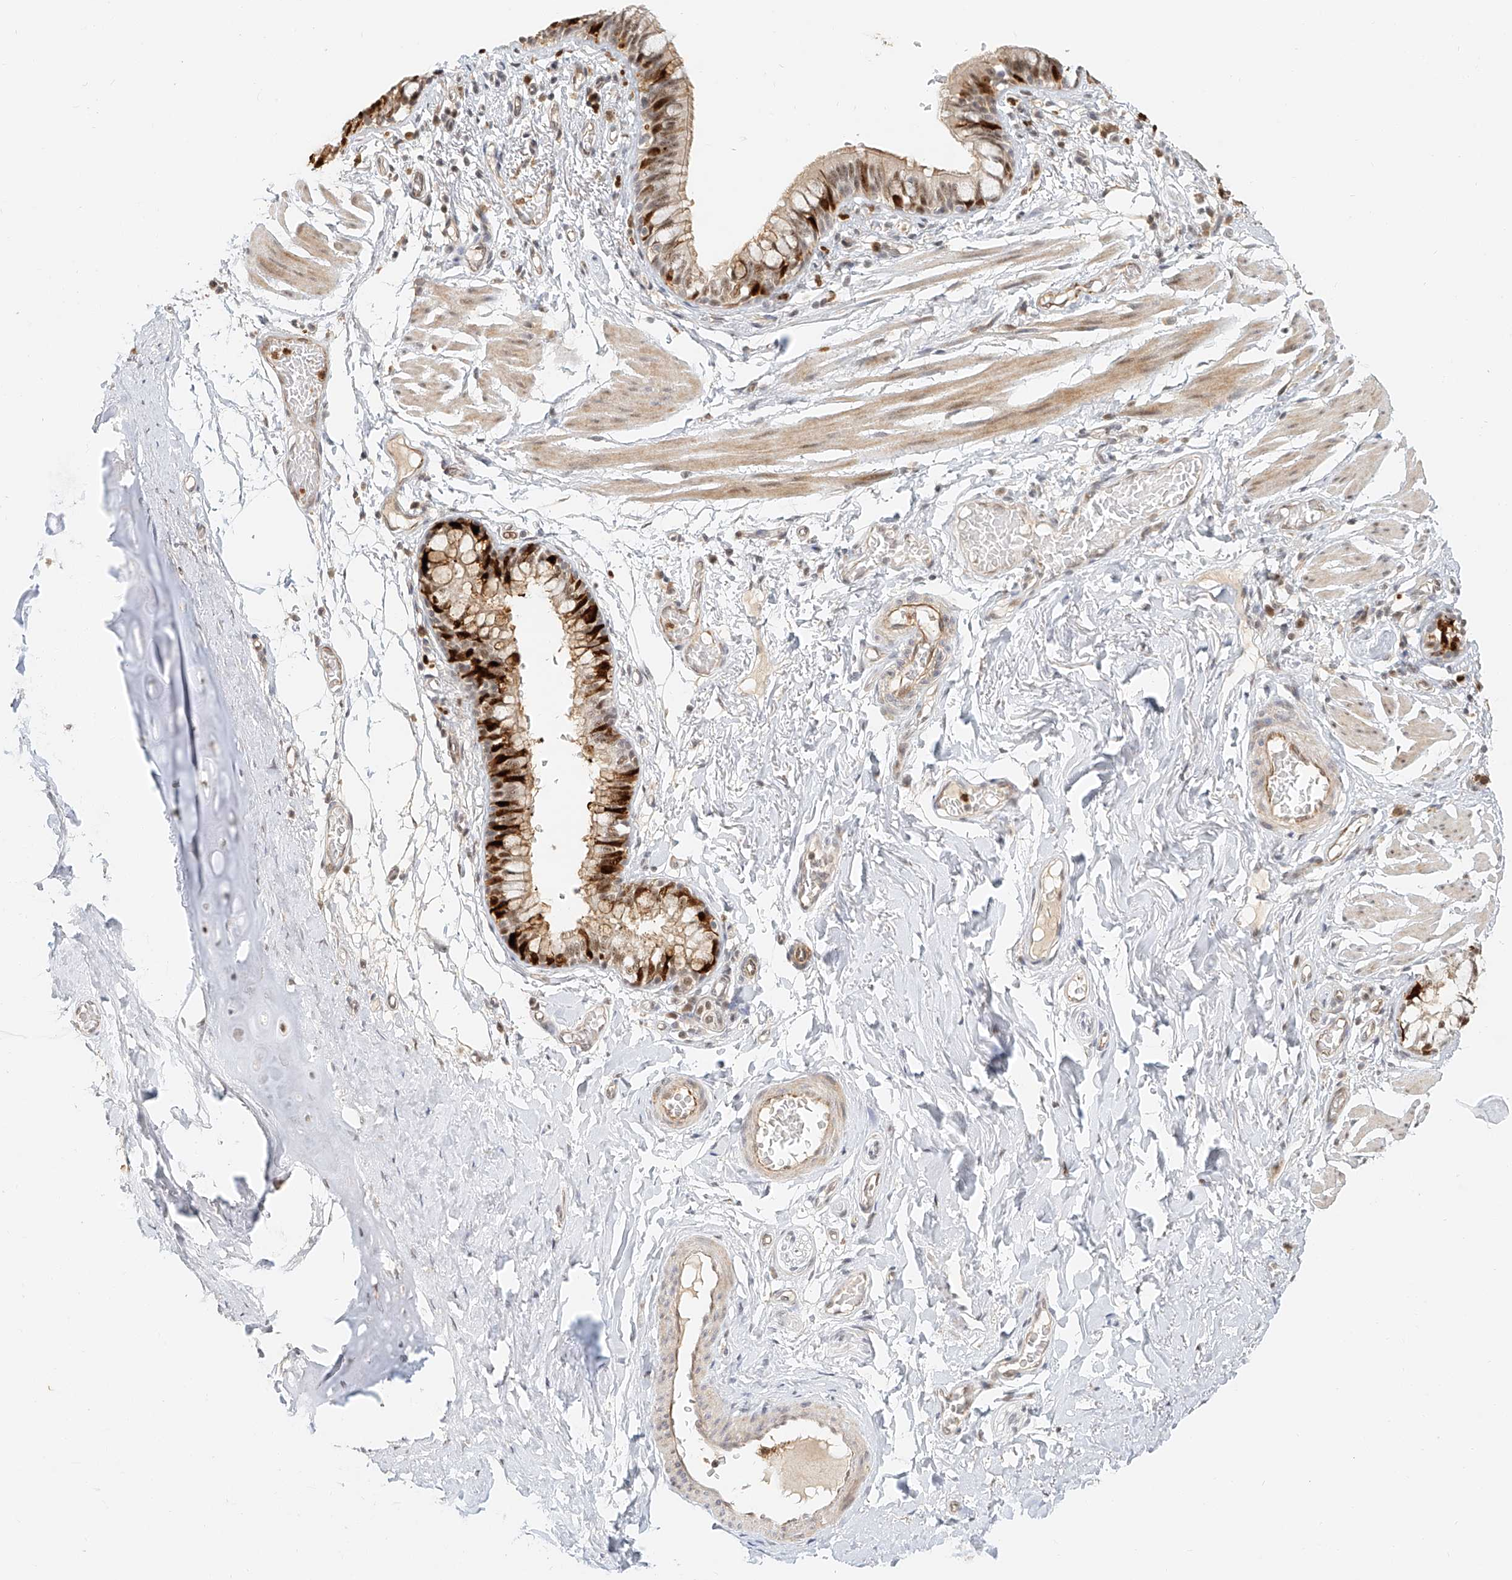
{"staining": {"intensity": "strong", "quantity": ">75%", "location": "nuclear"}, "tissue": "bronchus", "cell_type": "Respiratory epithelial cells", "image_type": "normal", "snomed": [{"axis": "morphology", "description": "Normal tissue, NOS"}, {"axis": "topography", "description": "Cartilage tissue"}, {"axis": "topography", "description": "Bronchus"}], "caption": "Protein staining of unremarkable bronchus reveals strong nuclear staining in about >75% of respiratory epithelial cells.", "gene": "CXorf58", "patient": {"sex": "female", "age": 36}}